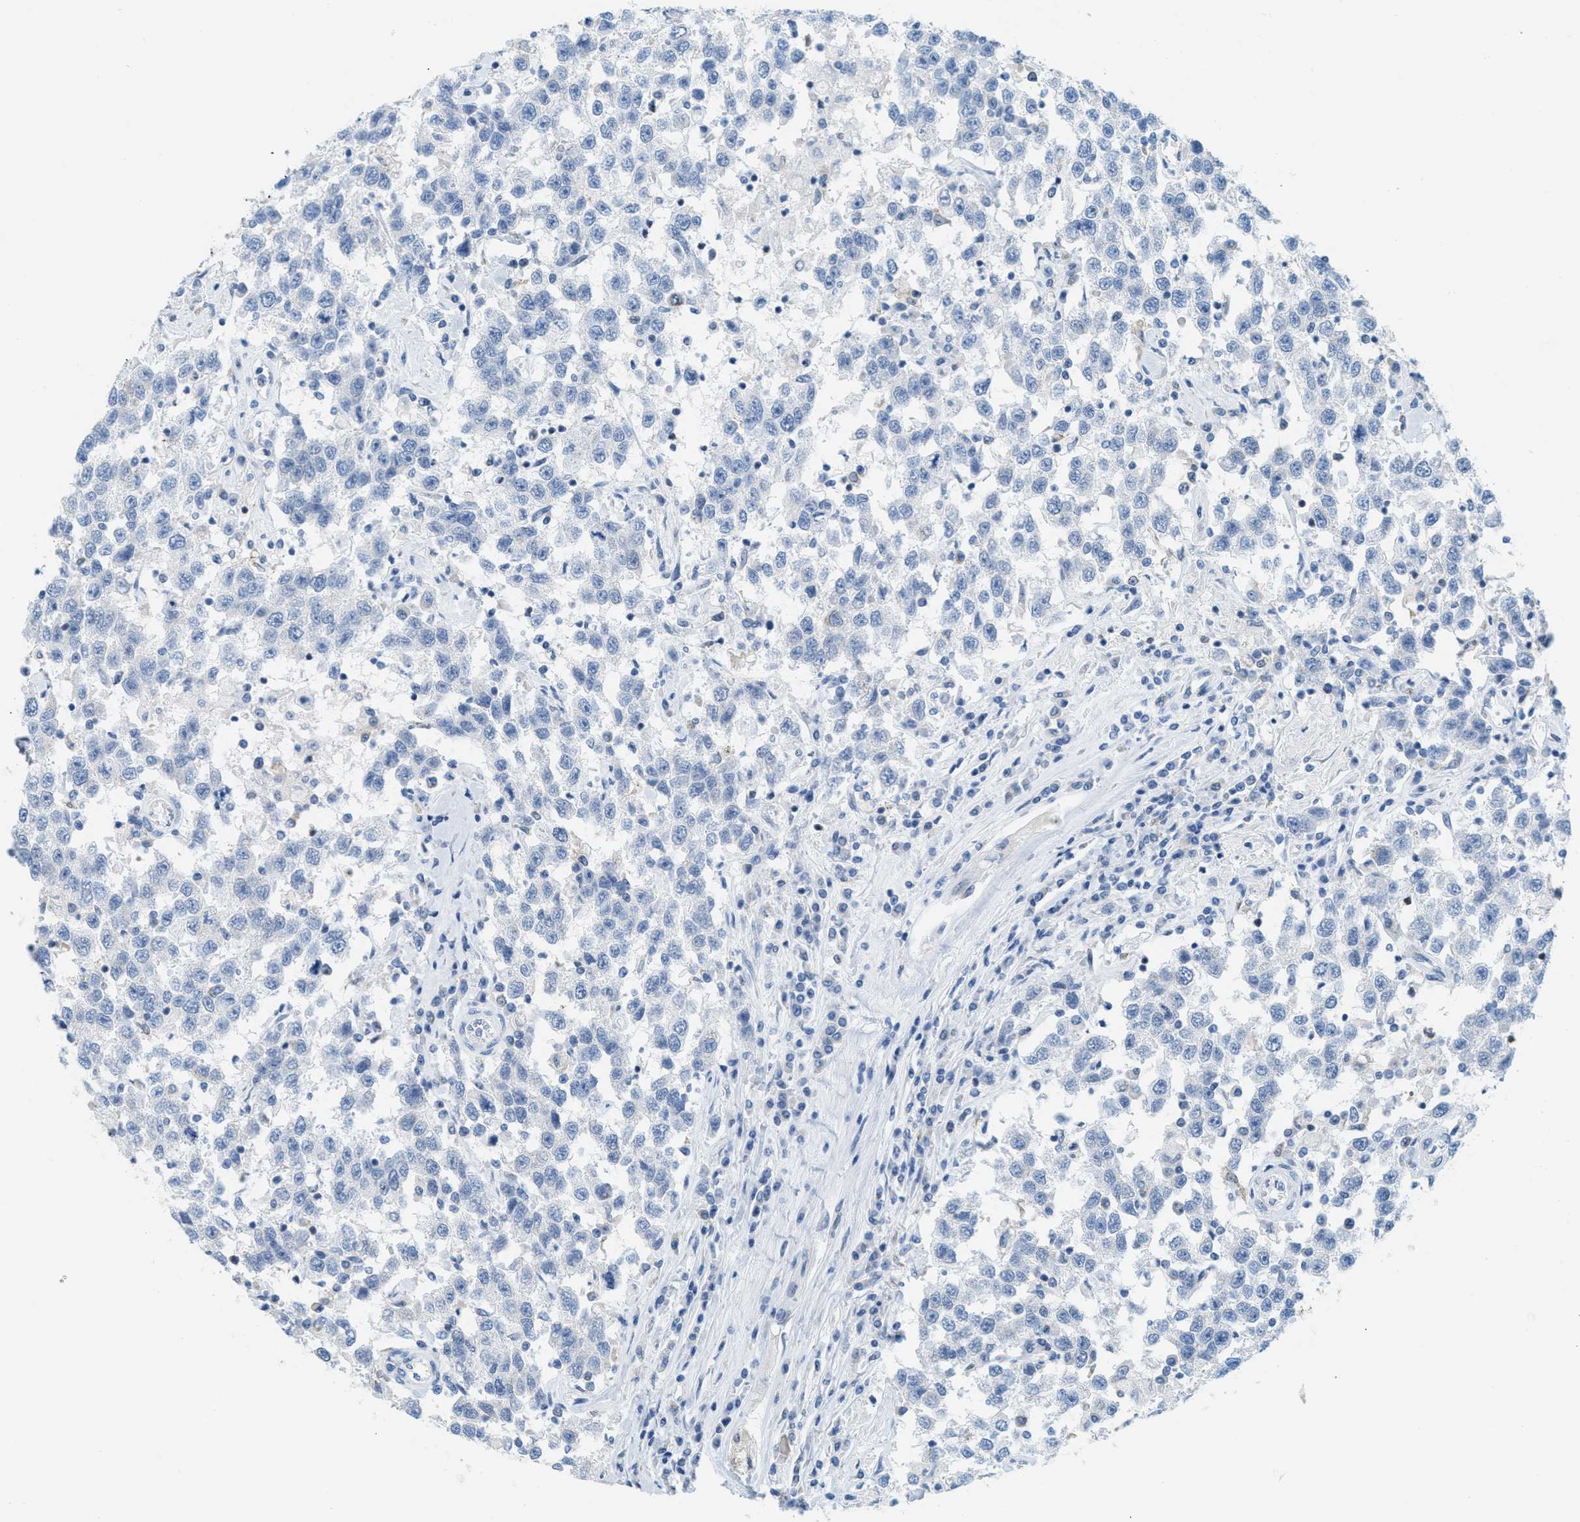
{"staining": {"intensity": "negative", "quantity": "none", "location": "none"}, "tissue": "testis cancer", "cell_type": "Tumor cells", "image_type": "cancer", "snomed": [{"axis": "morphology", "description": "Seminoma, NOS"}, {"axis": "topography", "description": "Testis"}], "caption": "Tumor cells are negative for brown protein staining in testis cancer (seminoma).", "gene": "TEX264", "patient": {"sex": "male", "age": 41}}